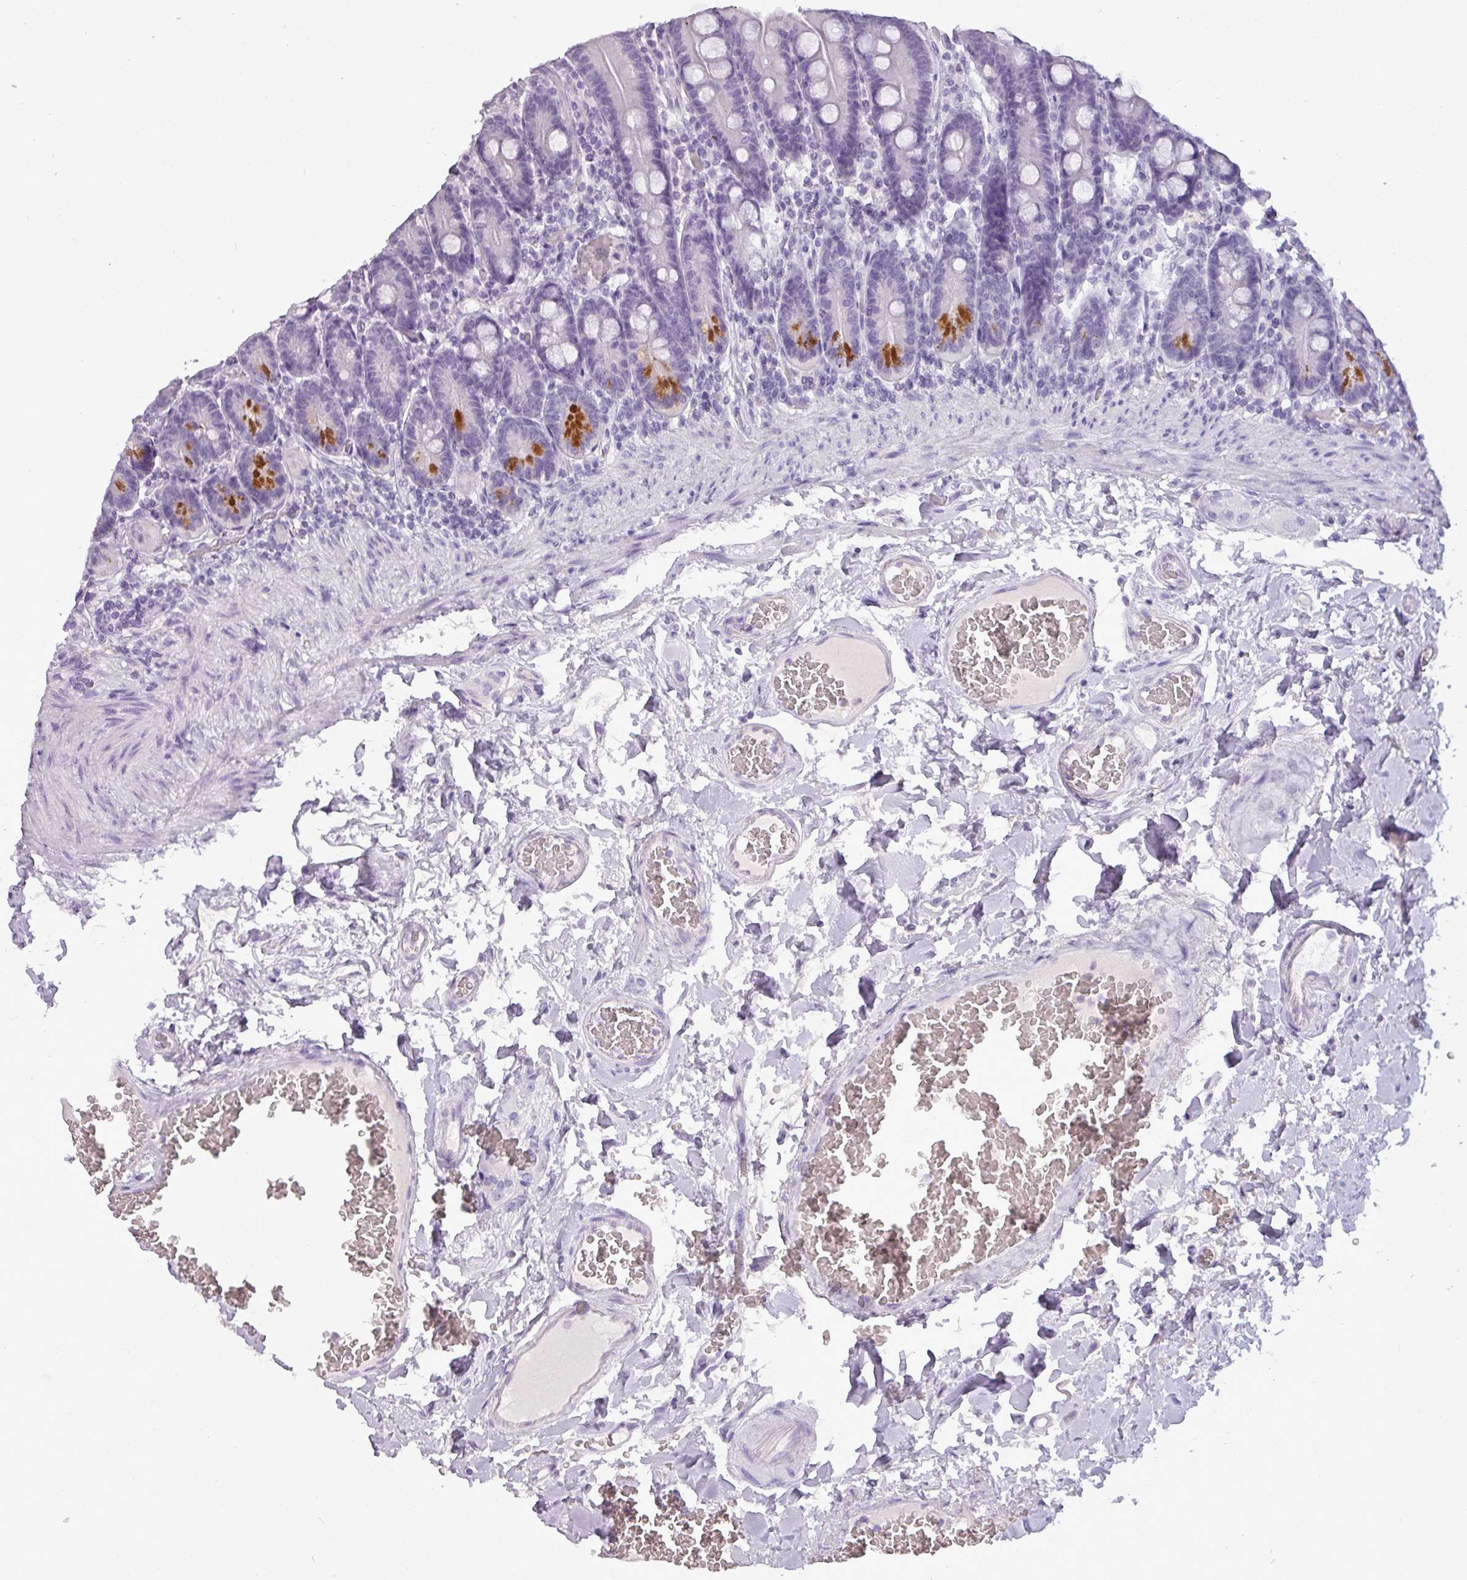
{"staining": {"intensity": "strong", "quantity": "<25%", "location": "cytoplasmic/membranous"}, "tissue": "duodenum", "cell_type": "Glandular cells", "image_type": "normal", "snomed": [{"axis": "morphology", "description": "Normal tissue, NOS"}, {"axis": "topography", "description": "Duodenum"}], "caption": "This image exhibits IHC staining of normal human duodenum, with medium strong cytoplasmic/membranous staining in about <25% of glandular cells.", "gene": "TMEM91", "patient": {"sex": "female", "age": 62}}